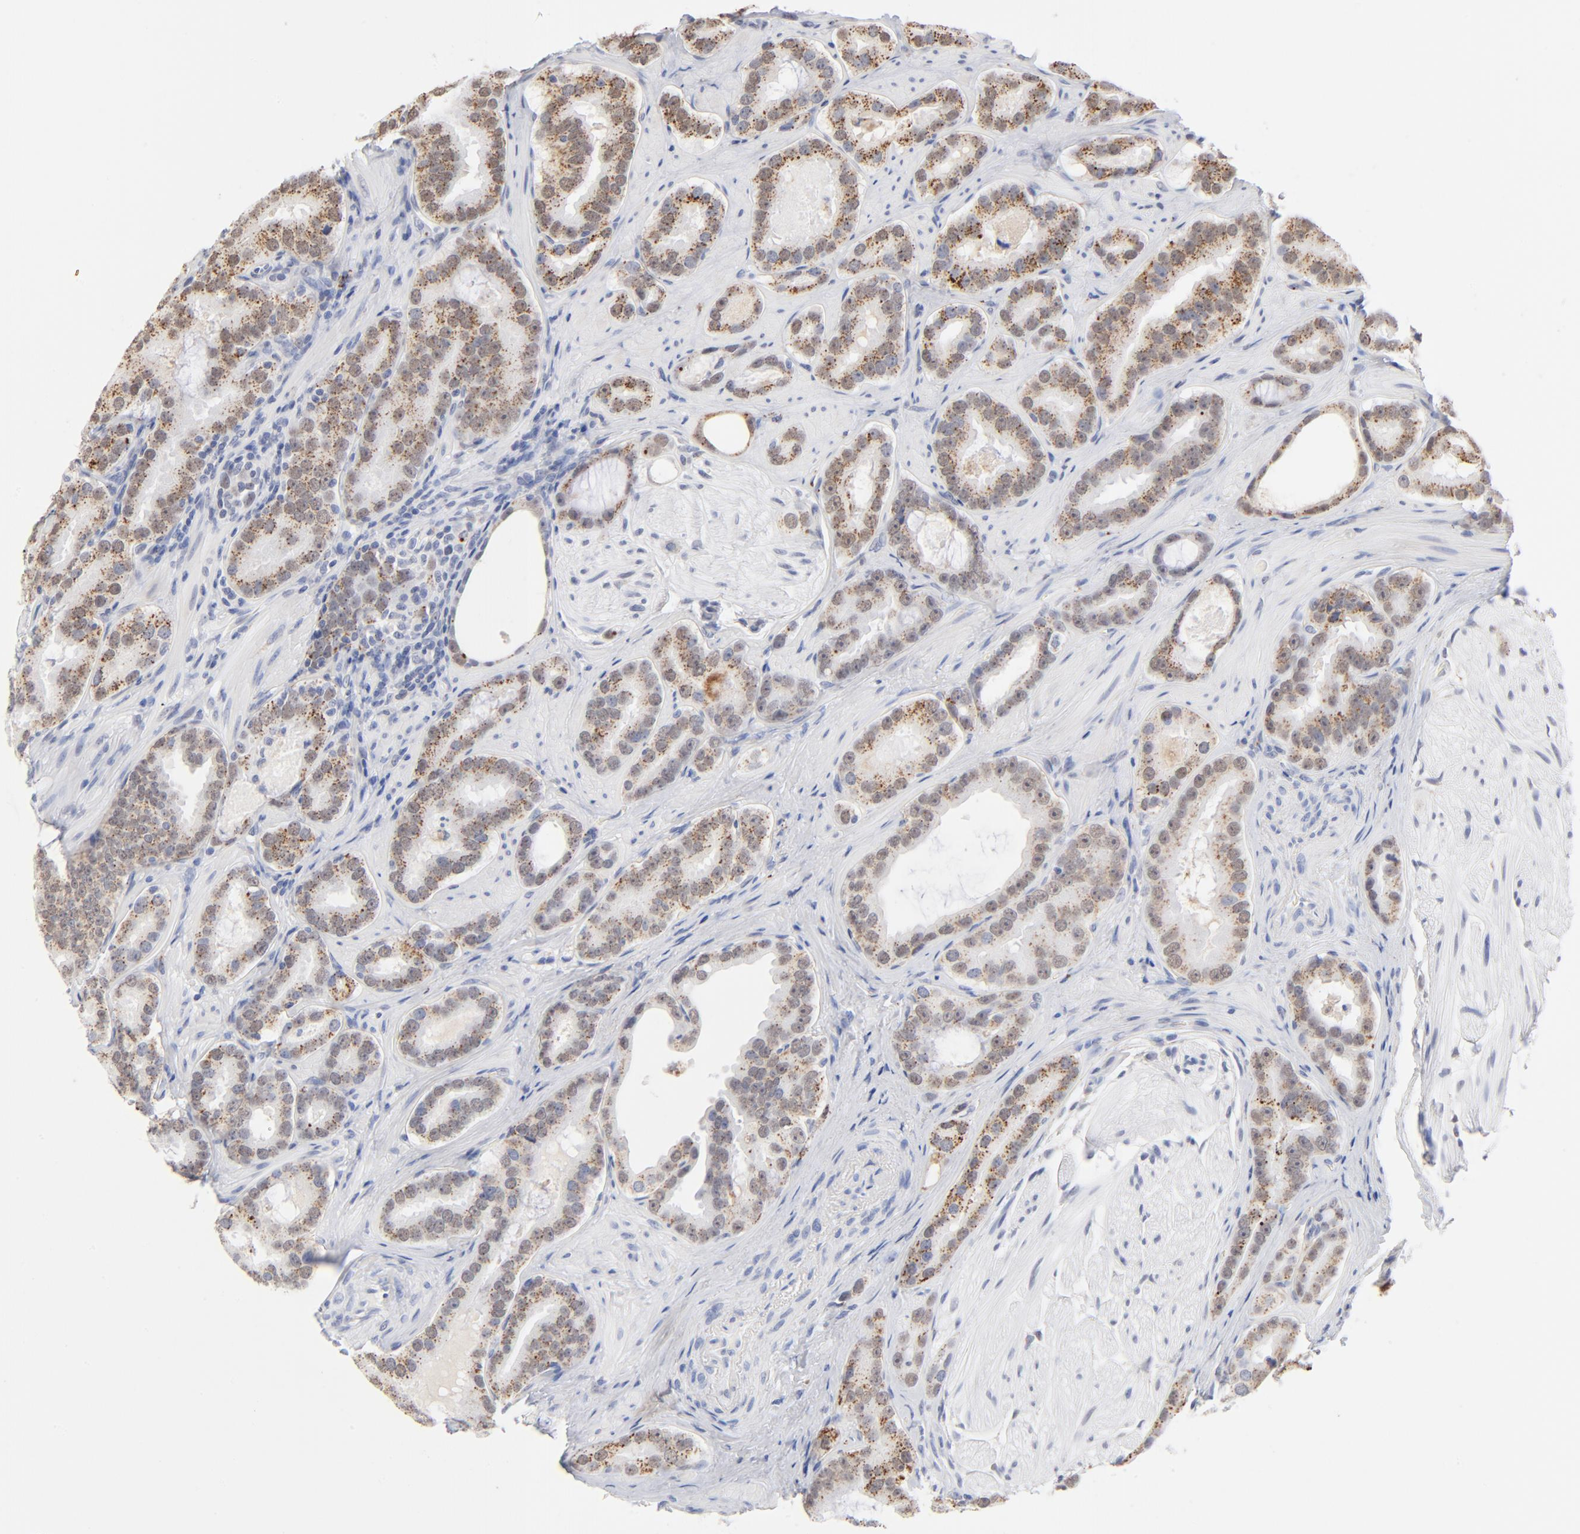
{"staining": {"intensity": "moderate", "quantity": ">75%", "location": "cytoplasmic/membranous"}, "tissue": "prostate cancer", "cell_type": "Tumor cells", "image_type": "cancer", "snomed": [{"axis": "morphology", "description": "Adenocarcinoma, Low grade"}, {"axis": "topography", "description": "Prostate"}], "caption": "DAB immunohistochemical staining of human prostate cancer exhibits moderate cytoplasmic/membranous protein staining in approximately >75% of tumor cells. Using DAB (3,3'-diaminobenzidine) (brown) and hematoxylin (blue) stains, captured at high magnification using brightfield microscopy.", "gene": "LTBP2", "patient": {"sex": "male", "age": 59}}